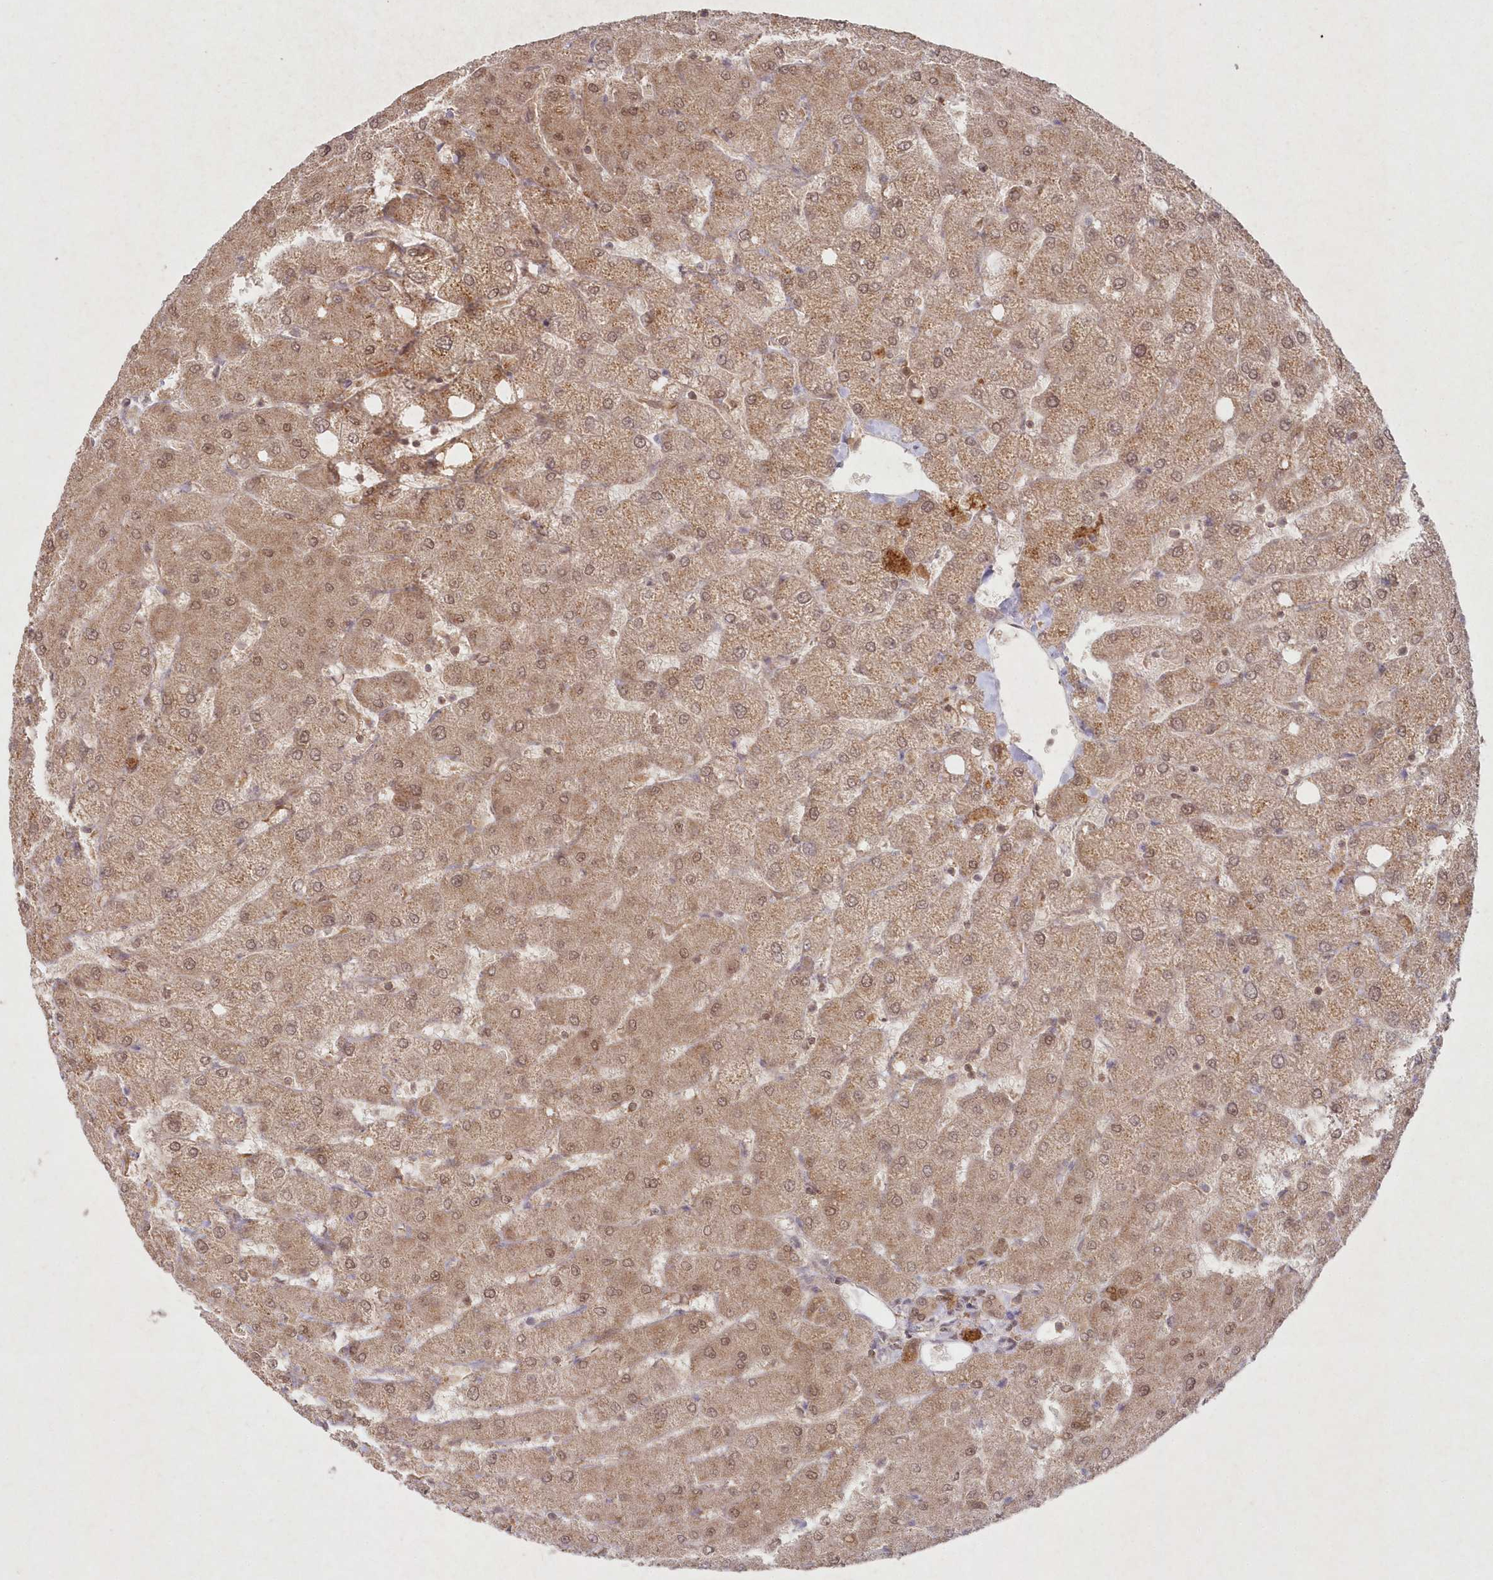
{"staining": {"intensity": "moderate", "quantity": "25%-75%", "location": "cytoplasmic/membranous,nuclear"}, "tissue": "liver", "cell_type": "Cholangiocytes", "image_type": "normal", "snomed": [{"axis": "morphology", "description": "Normal tissue, NOS"}, {"axis": "topography", "description": "Liver"}], "caption": "Immunohistochemical staining of benign liver exhibits 25%-75% levels of moderate cytoplasmic/membranous,nuclear protein expression in about 25%-75% of cholangiocytes.", "gene": "ASCC1", "patient": {"sex": "female", "age": 54}}